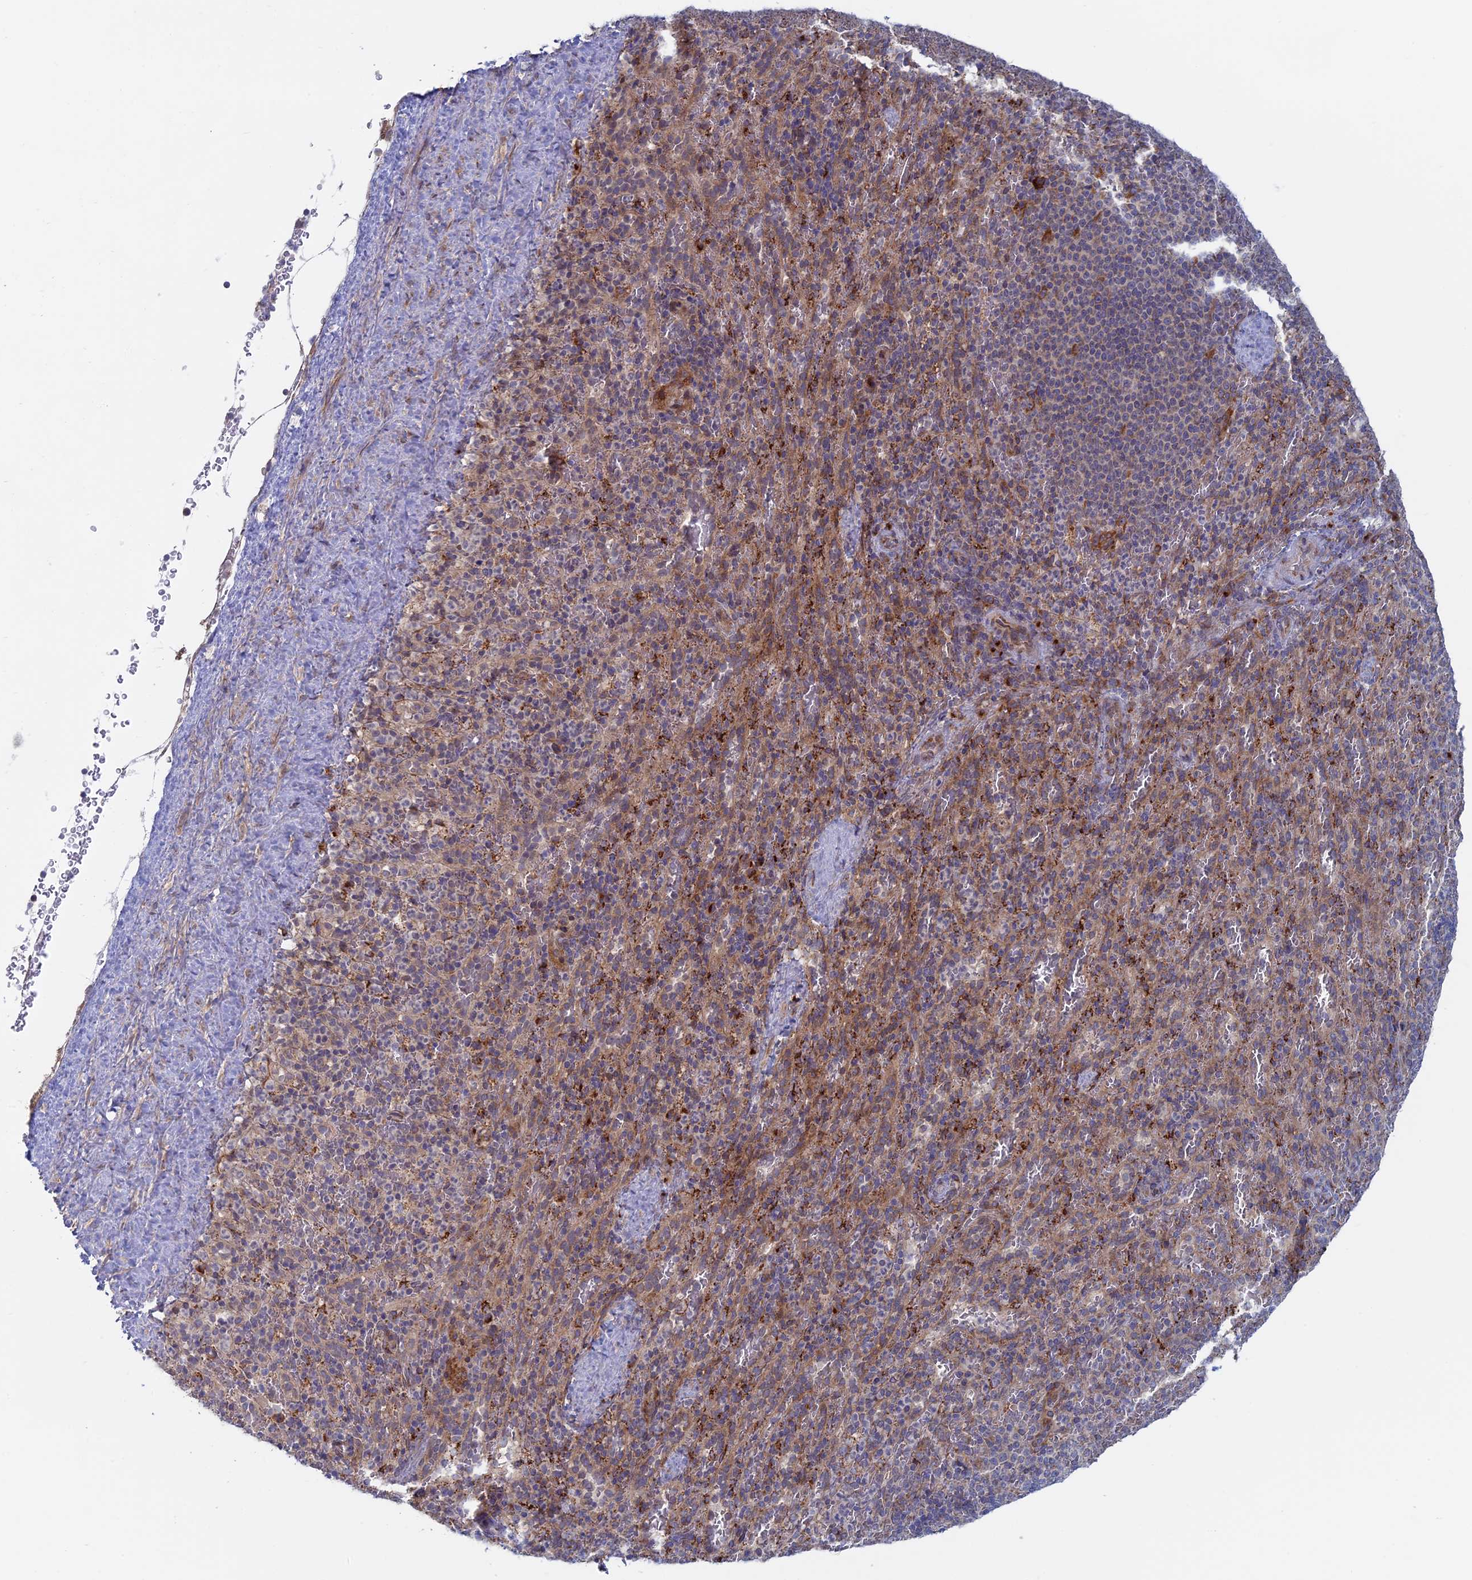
{"staining": {"intensity": "moderate", "quantity": "<25%", "location": "cytoplasmic/membranous"}, "tissue": "spleen", "cell_type": "Cells in red pulp", "image_type": "normal", "snomed": [{"axis": "morphology", "description": "Normal tissue, NOS"}, {"axis": "topography", "description": "Spleen"}], "caption": "Cells in red pulp show low levels of moderate cytoplasmic/membranous positivity in about <25% of cells in benign spleen. (brown staining indicates protein expression, while blue staining denotes nuclei).", "gene": "TBC1D30", "patient": {"sex": "female", "age": 21}}